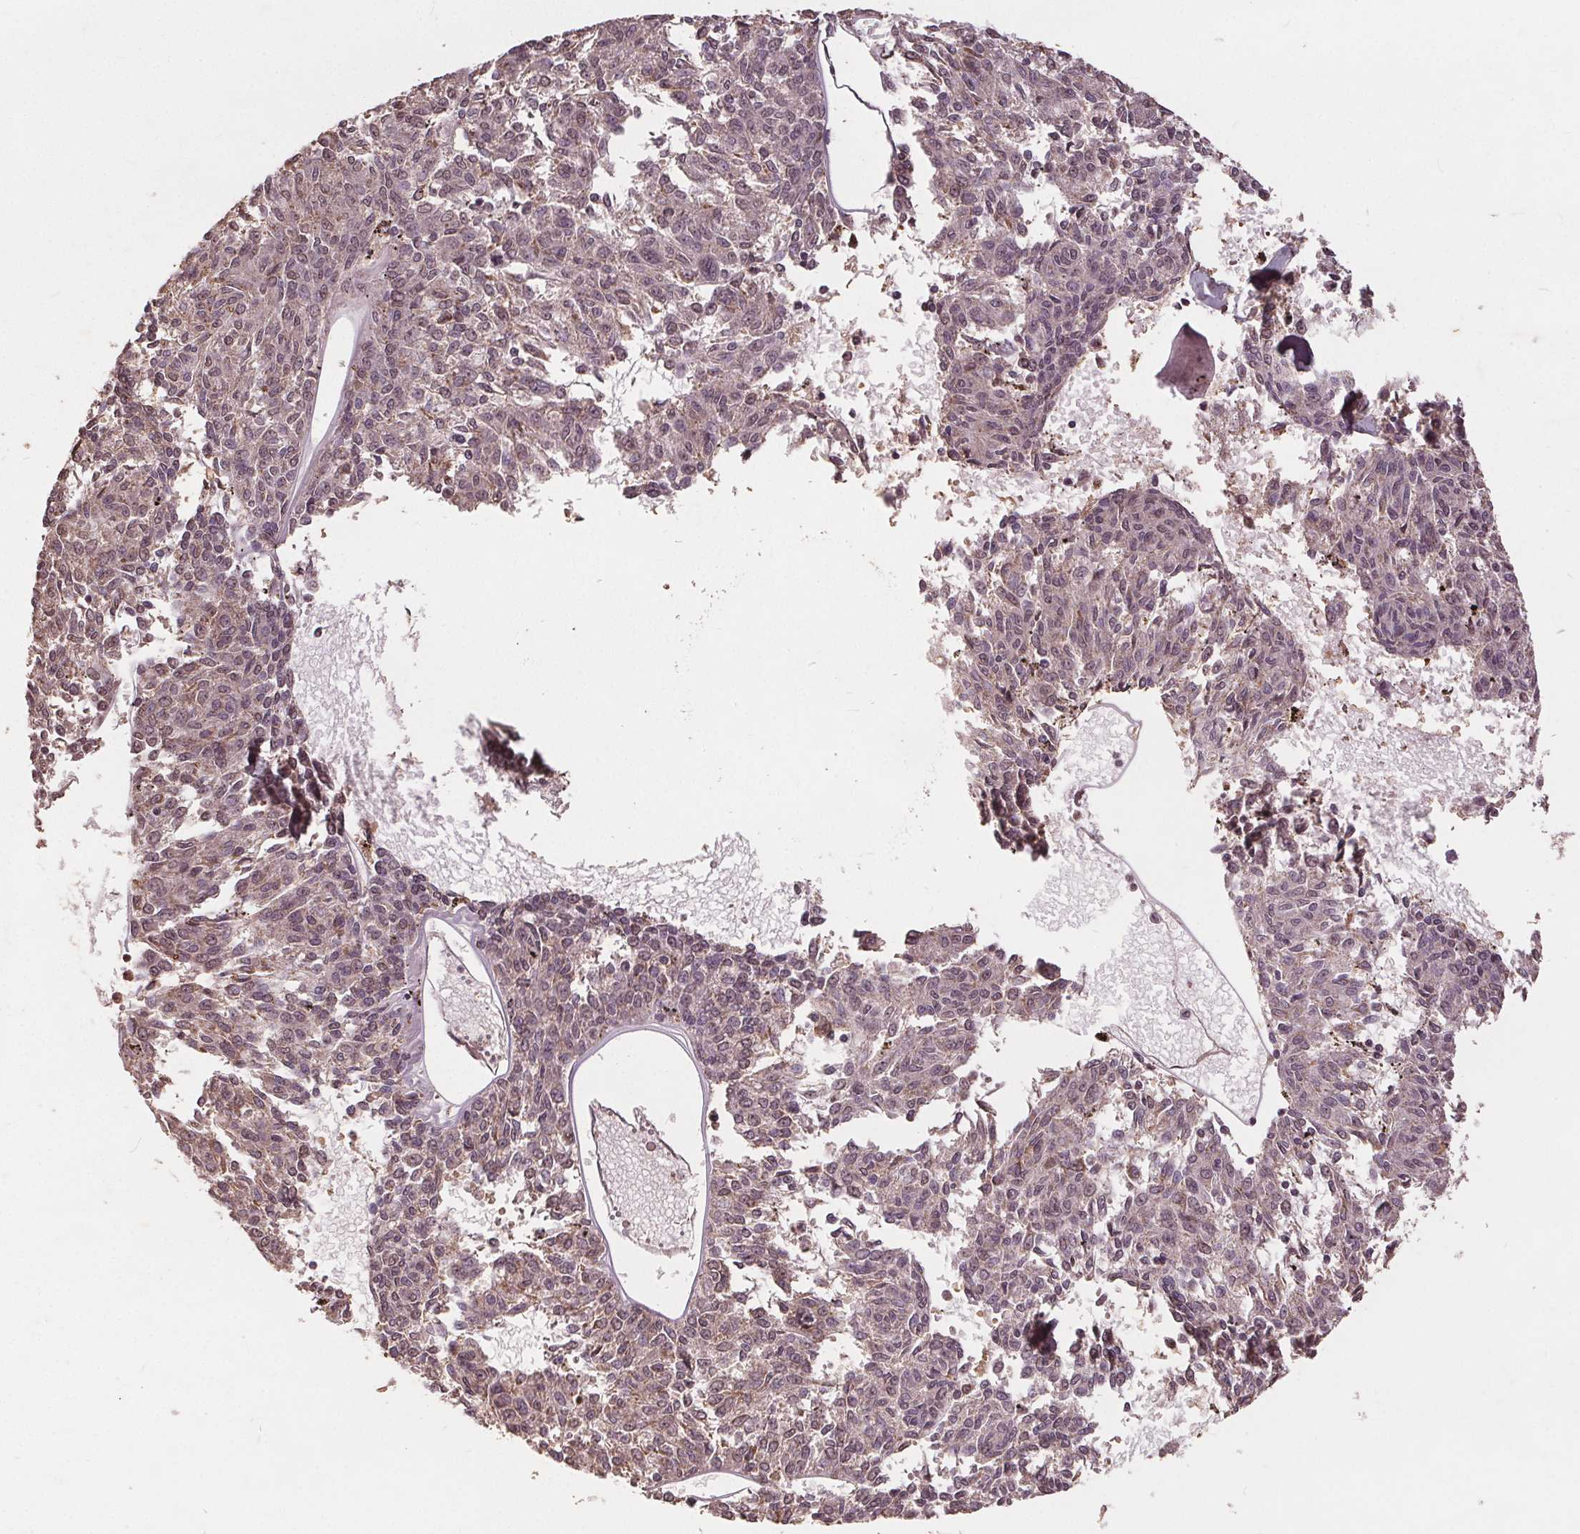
{"staining": {"intensity": "negative", "quantity": "none", "location": "none"}, "tissue": "melanoma", "cell_type": "Tumor cells", "image_type": "cancer", "snomed": [{"axis": "morphology", "description": "Malignant melanoma, NOS"}, {"axis": "topography", "description": "Skin"}], "caption": "A photomicrograph of human malignant melanoma is negative for staining in tumor cells.", "gene": "DSG3", "patient": {"sex": "female", "age": 72}}